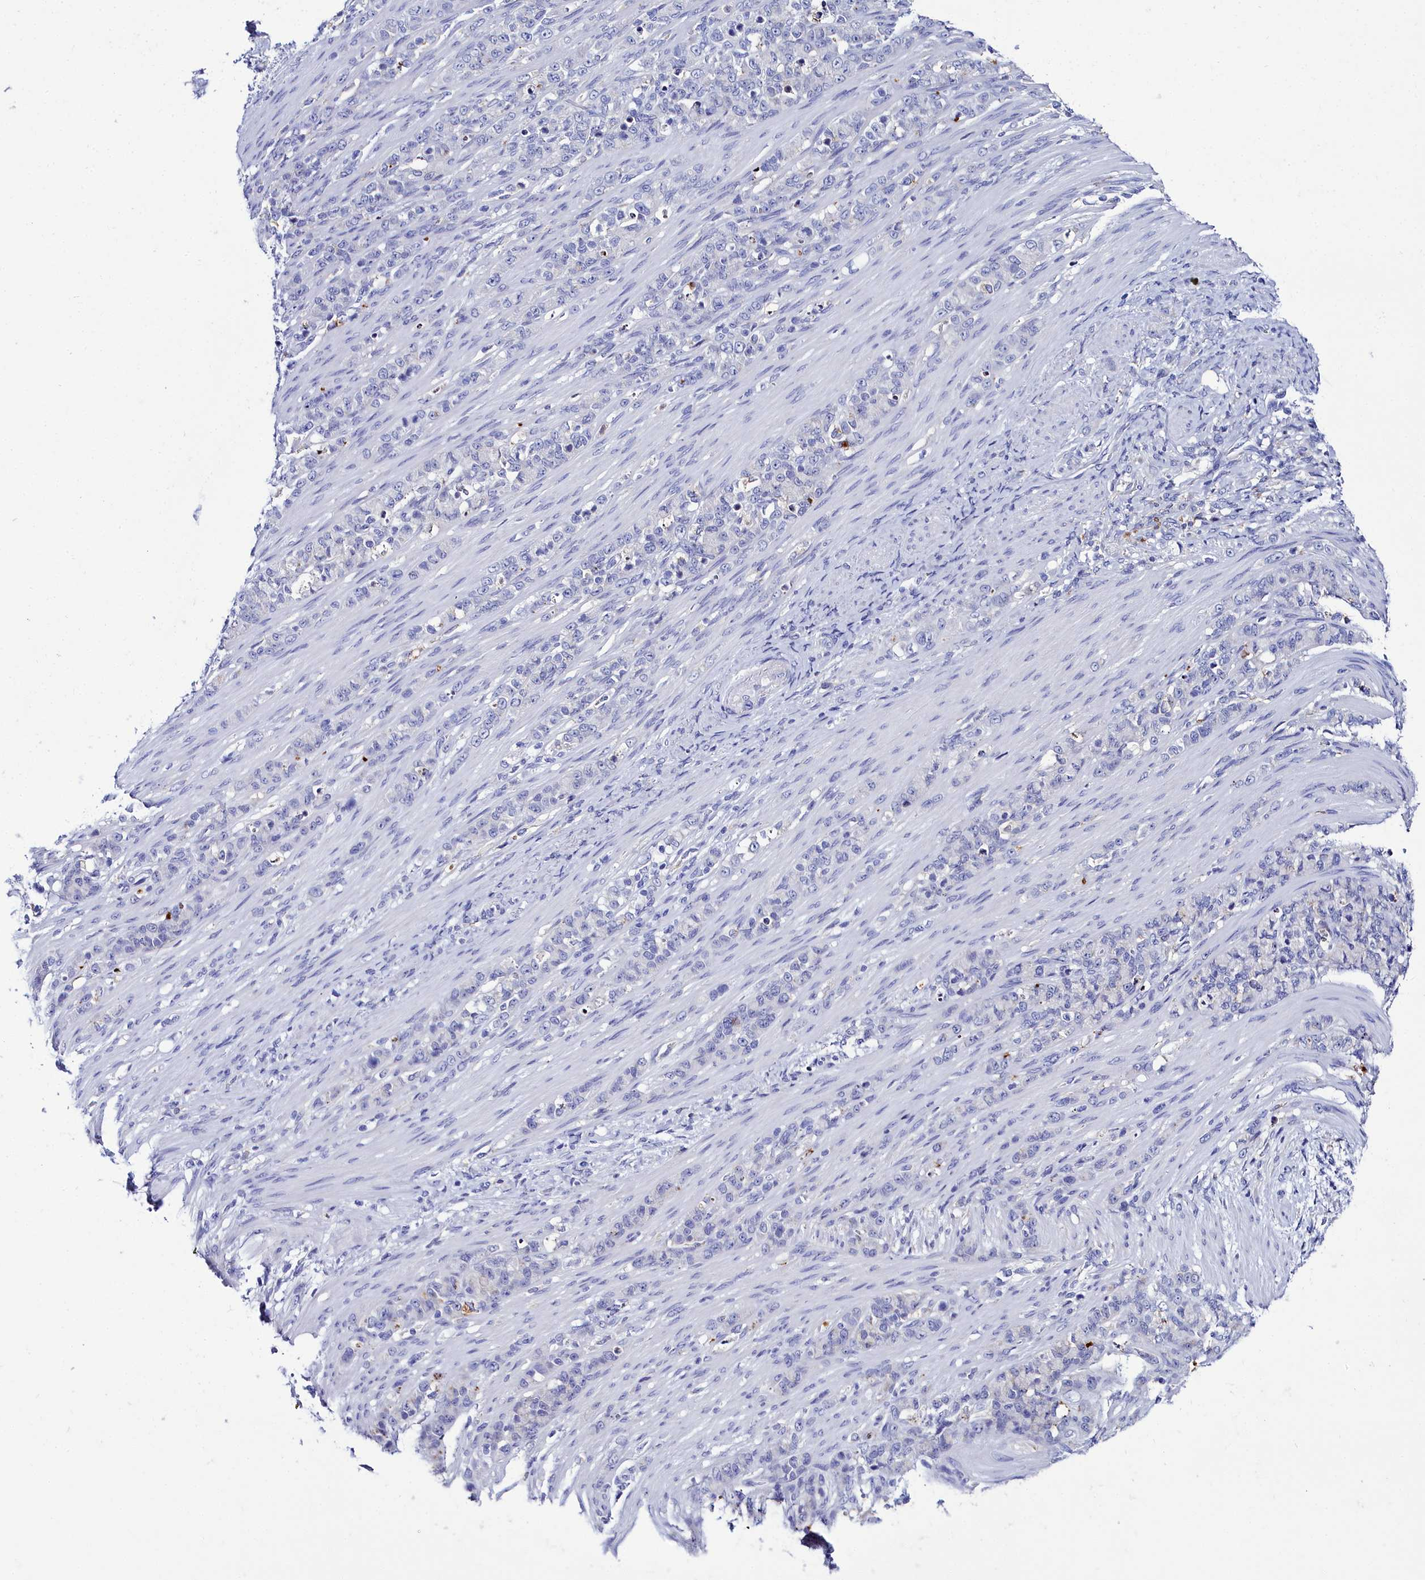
{"staining": {"intensity": "negative", "quantity": "none", "location": "none"}, "tissue": "stomach cancer", "cell_type": "Tumor cells", "image_type": "cancer", "snomed": [{"axis": "morphology", "description": "Adenocarcinoma, NOS"}, {"axis": "topography", "description": "Stomach"}], "caption": "The immunohistochemistry (IHC) photomicrograph has no significant expression in tumor cells of stomach adenocarcinoma tissue.", "gene": "ELAPOR2", "patient": {"sex": "female", "age": 79}}